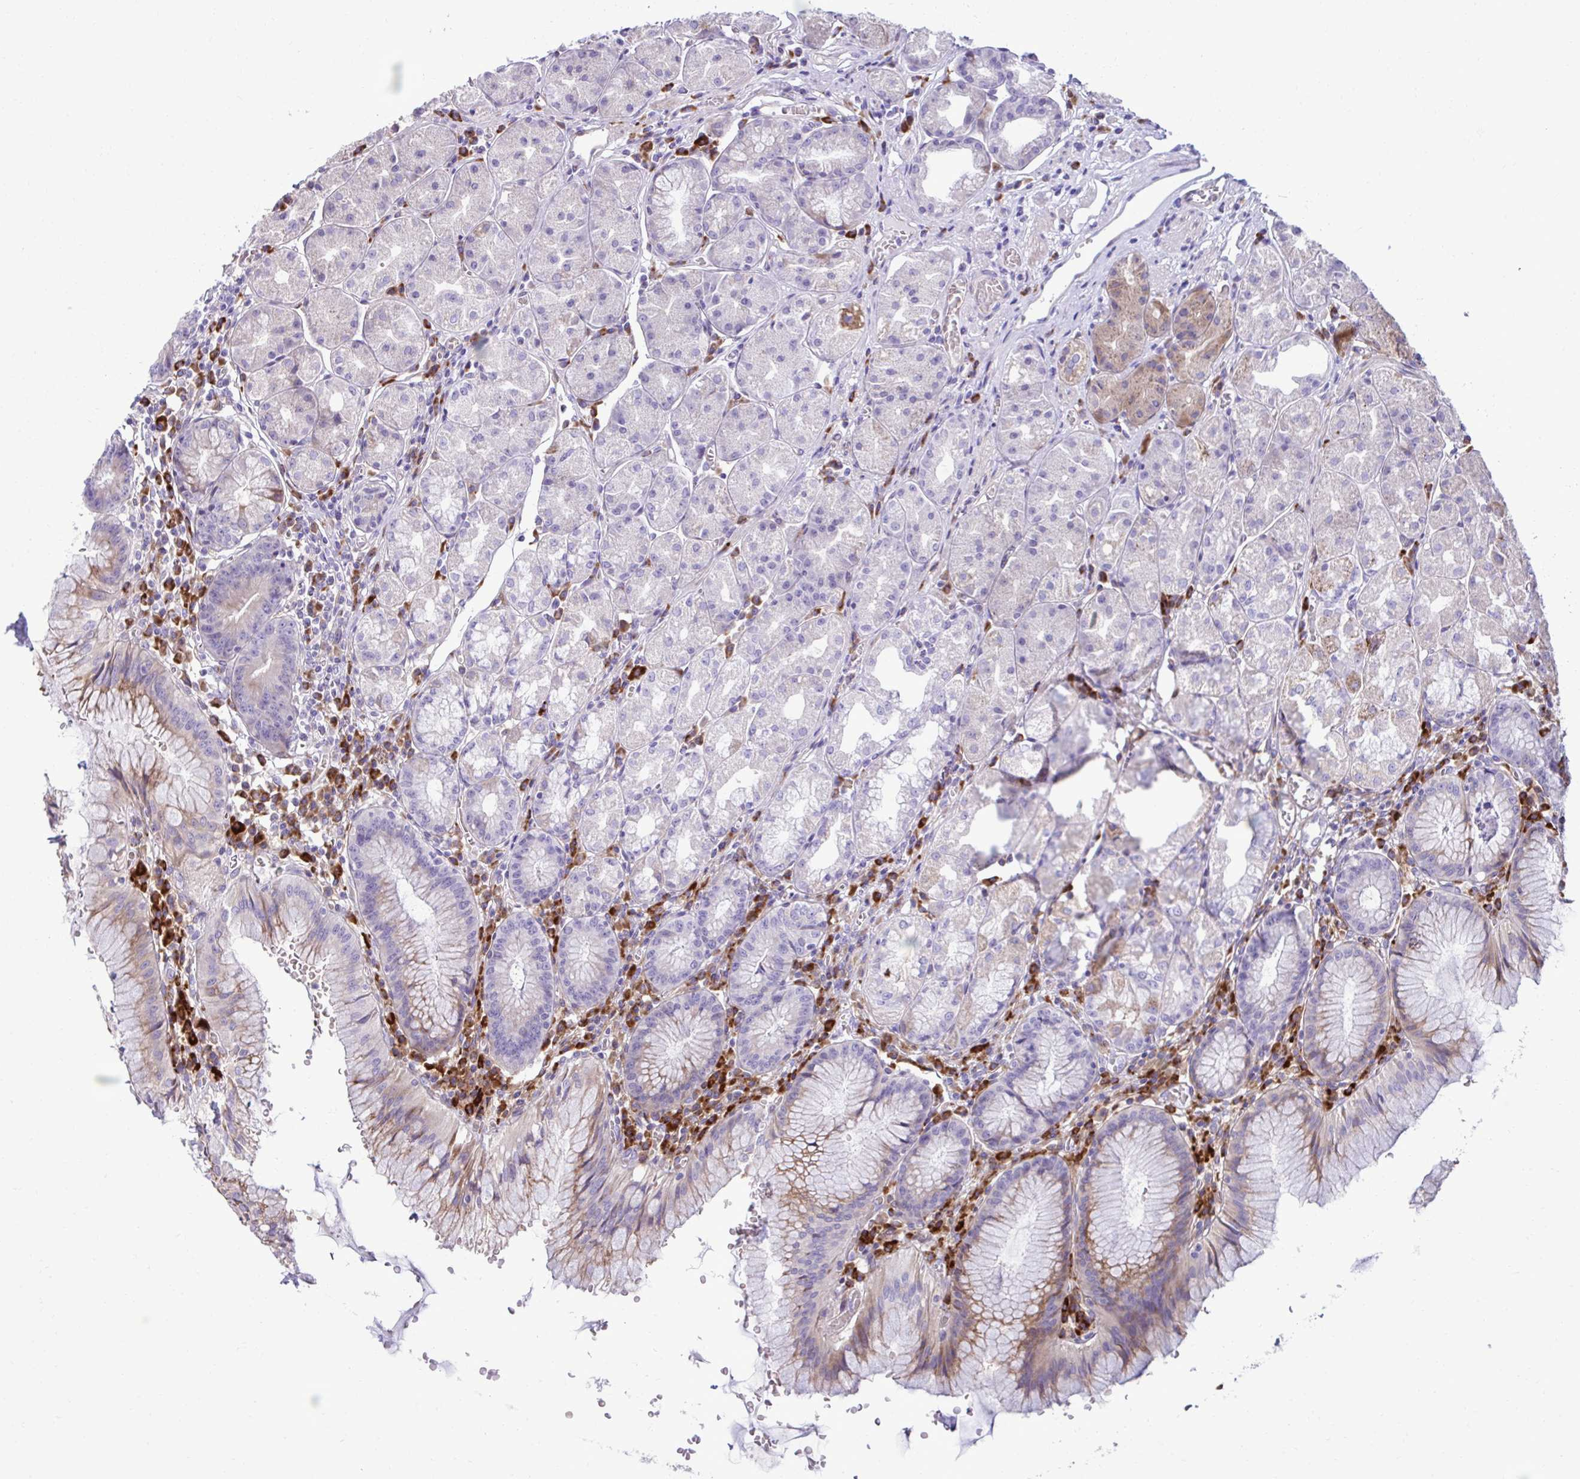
{"staining": {"intensity": "weak", "quantity": "25%-75%", "location": "cytoplasmic/membranous"}, "tissue": "stomach", "cell_type": "Glandular cells", "image_type": "normal", "snomed": [{"axis": "morphology", "description": "Normal tissue, NOS"}, {"axis": "topography", "description": "Stomach"}], "caption": "A low amount of weak cytoplasmic/membranous positivity is appreciated in about 25%-75% of glandular cells in benign stomach.", "gene": "LIMS1", "patient": {"sex": "male", "age": 55}}